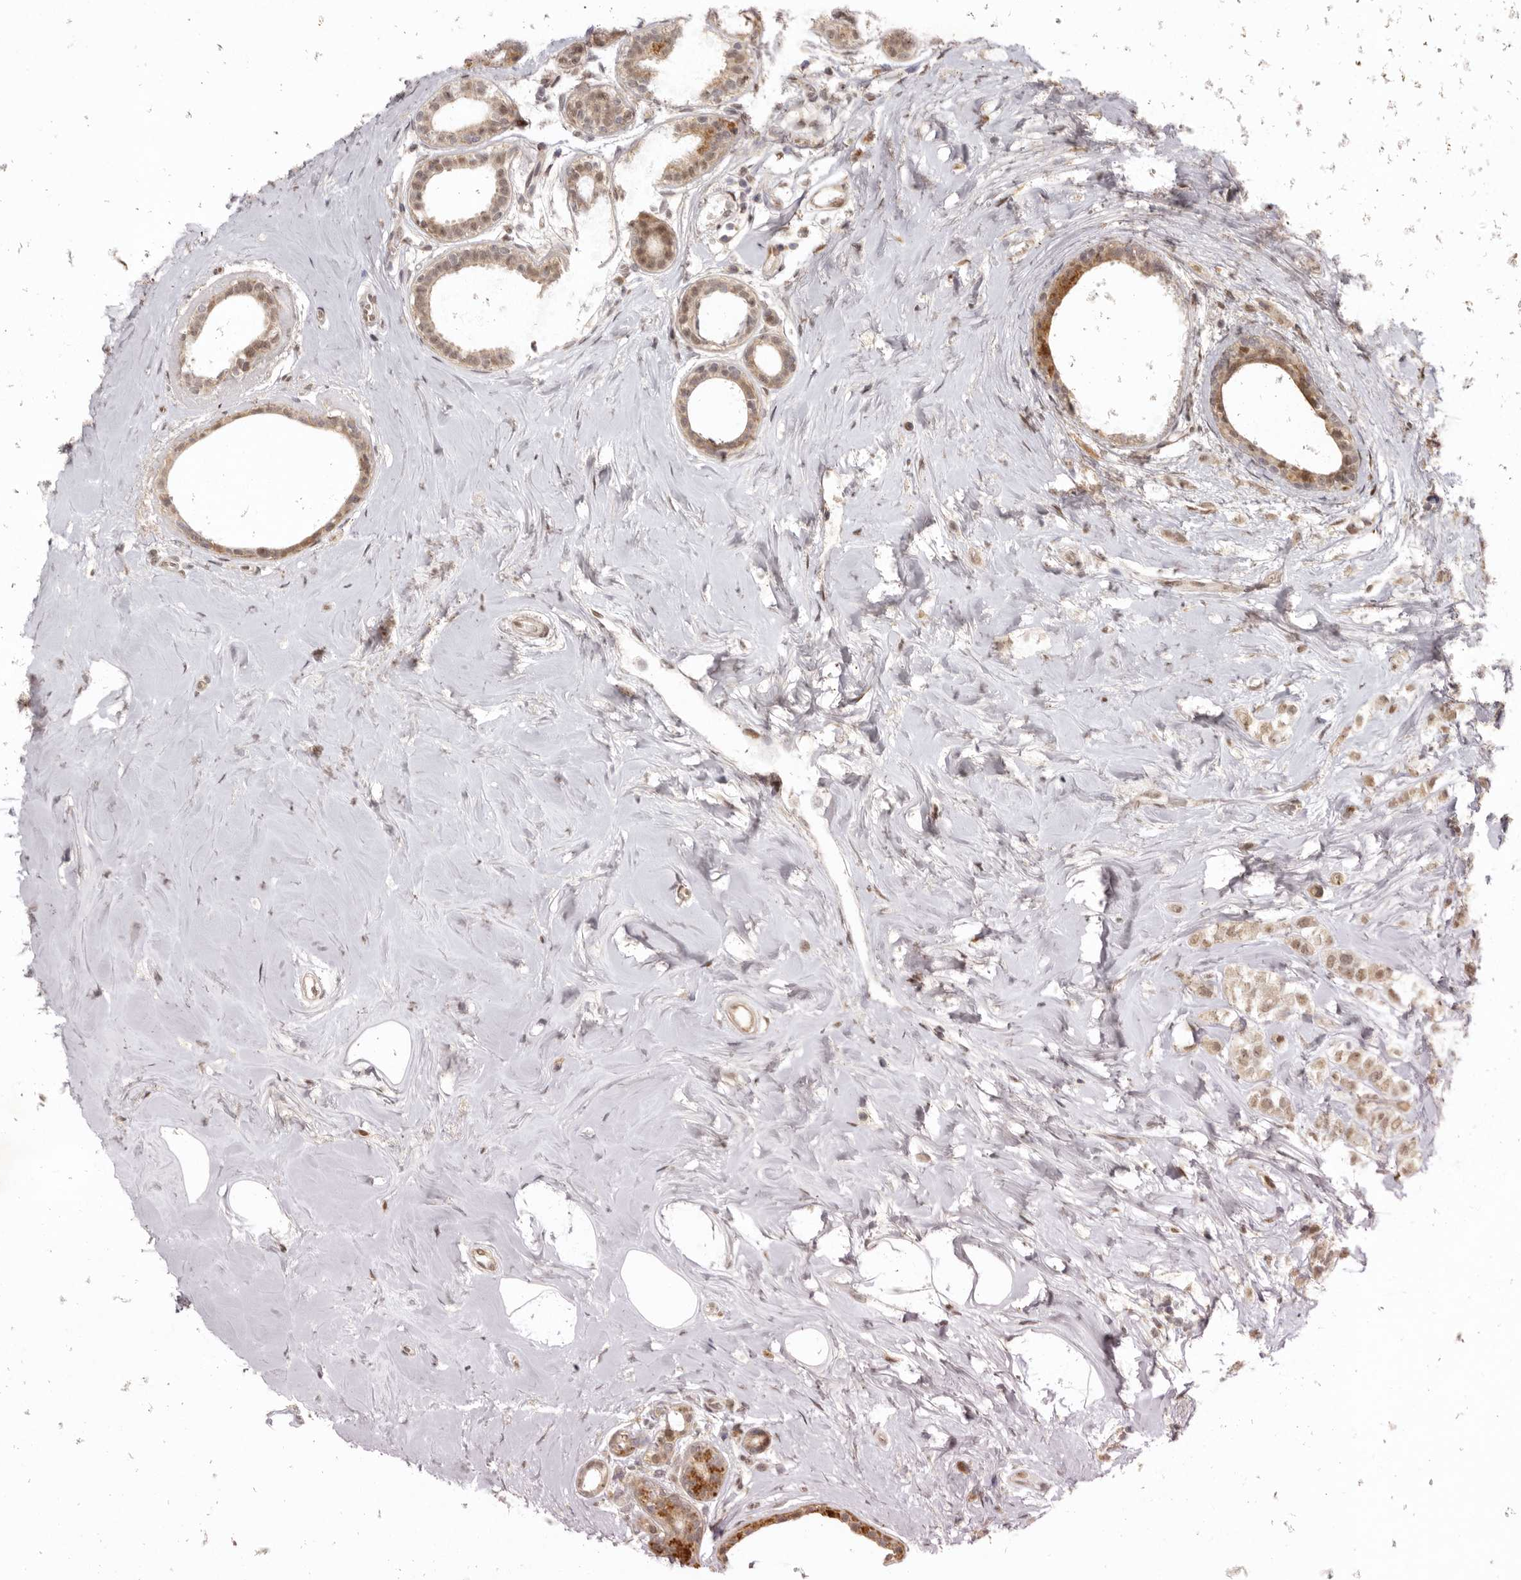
{"staining": {"intensity": "moderate", "quantity": ">75%", "location": "cytoplasmic/membranous,nuclear"}, "tissue": "breast cancer", "cell_type": "Tumor cells", "image_type": "cancer", "snomed": [{"axis": "morphology", "description": "Lobular carcinoma"}, {"axis": "topography", "description": "Breast"}], "caption": "This photomicrograph reveals immunohistochemistry (IHC) staining of human breast lobular carcinoma, with medium moderate cytoplasmic/membranous and nuclear positivity in approximately >75% of tumor cells.", "gene": "ZNF326", "patient": {"sex": "female", "age": 47}}